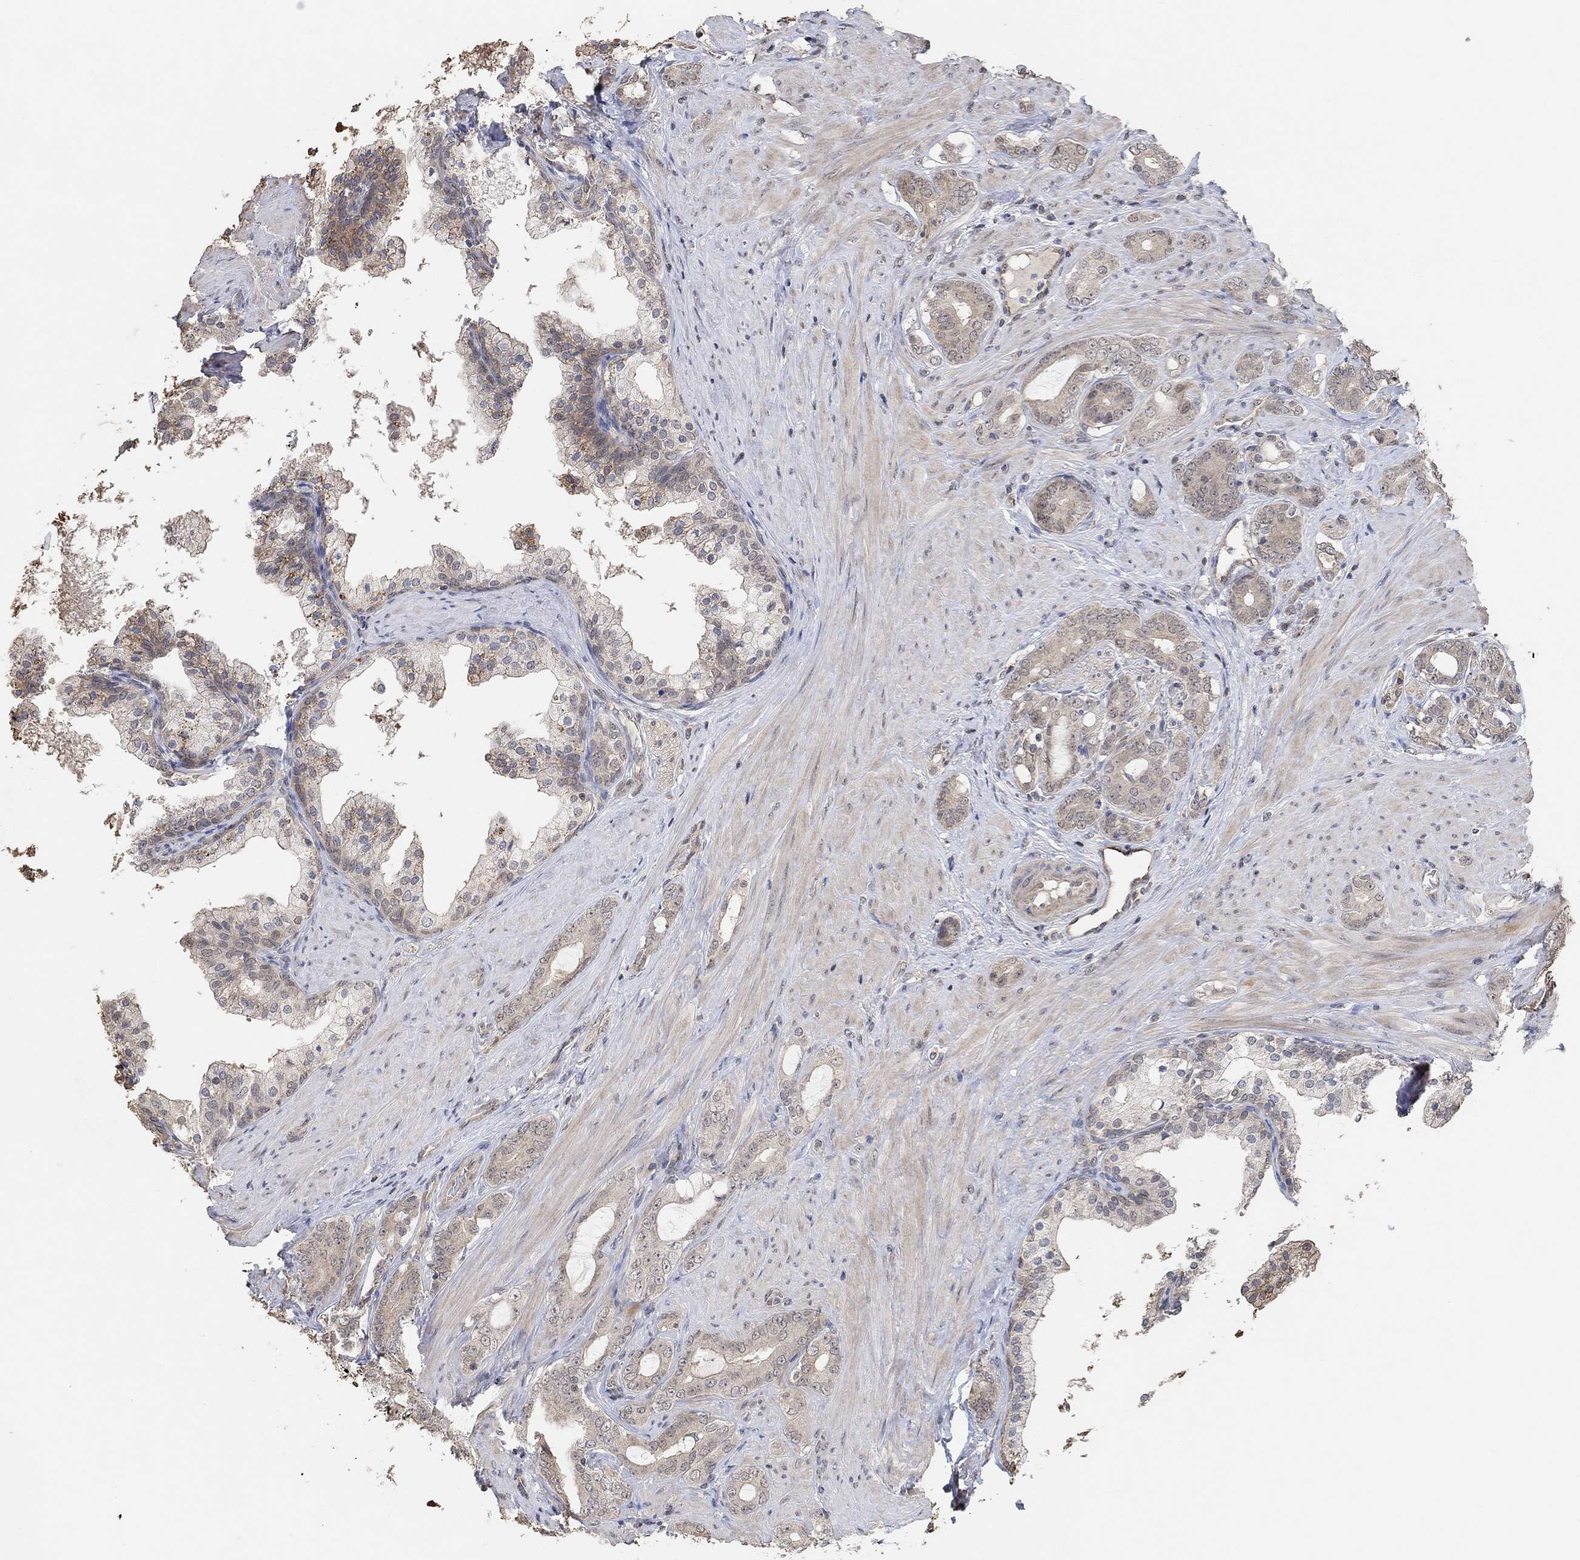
{"staining": {"intensity": "weak", "quantity": ">75%", "location": "cytoplasmic/membranous"}, "tissue": "prostate cancer", "cell_type": "Tumor cells", "image_type": "cancer", "snomed": [{"axis": "morphology", "description": "Adenocarcinoma, NOS"}, {"axis": "topography", "description": "Prostate"}], "caption": "The histopathology image reveals a brown stain indicating the presence of a protein in the cytoplasmic/membranous of tumor cells in prostate cancer (adenocarcinoma).", "gene": "UNC5B", "patient": {"sex": "male", "age": 55}}